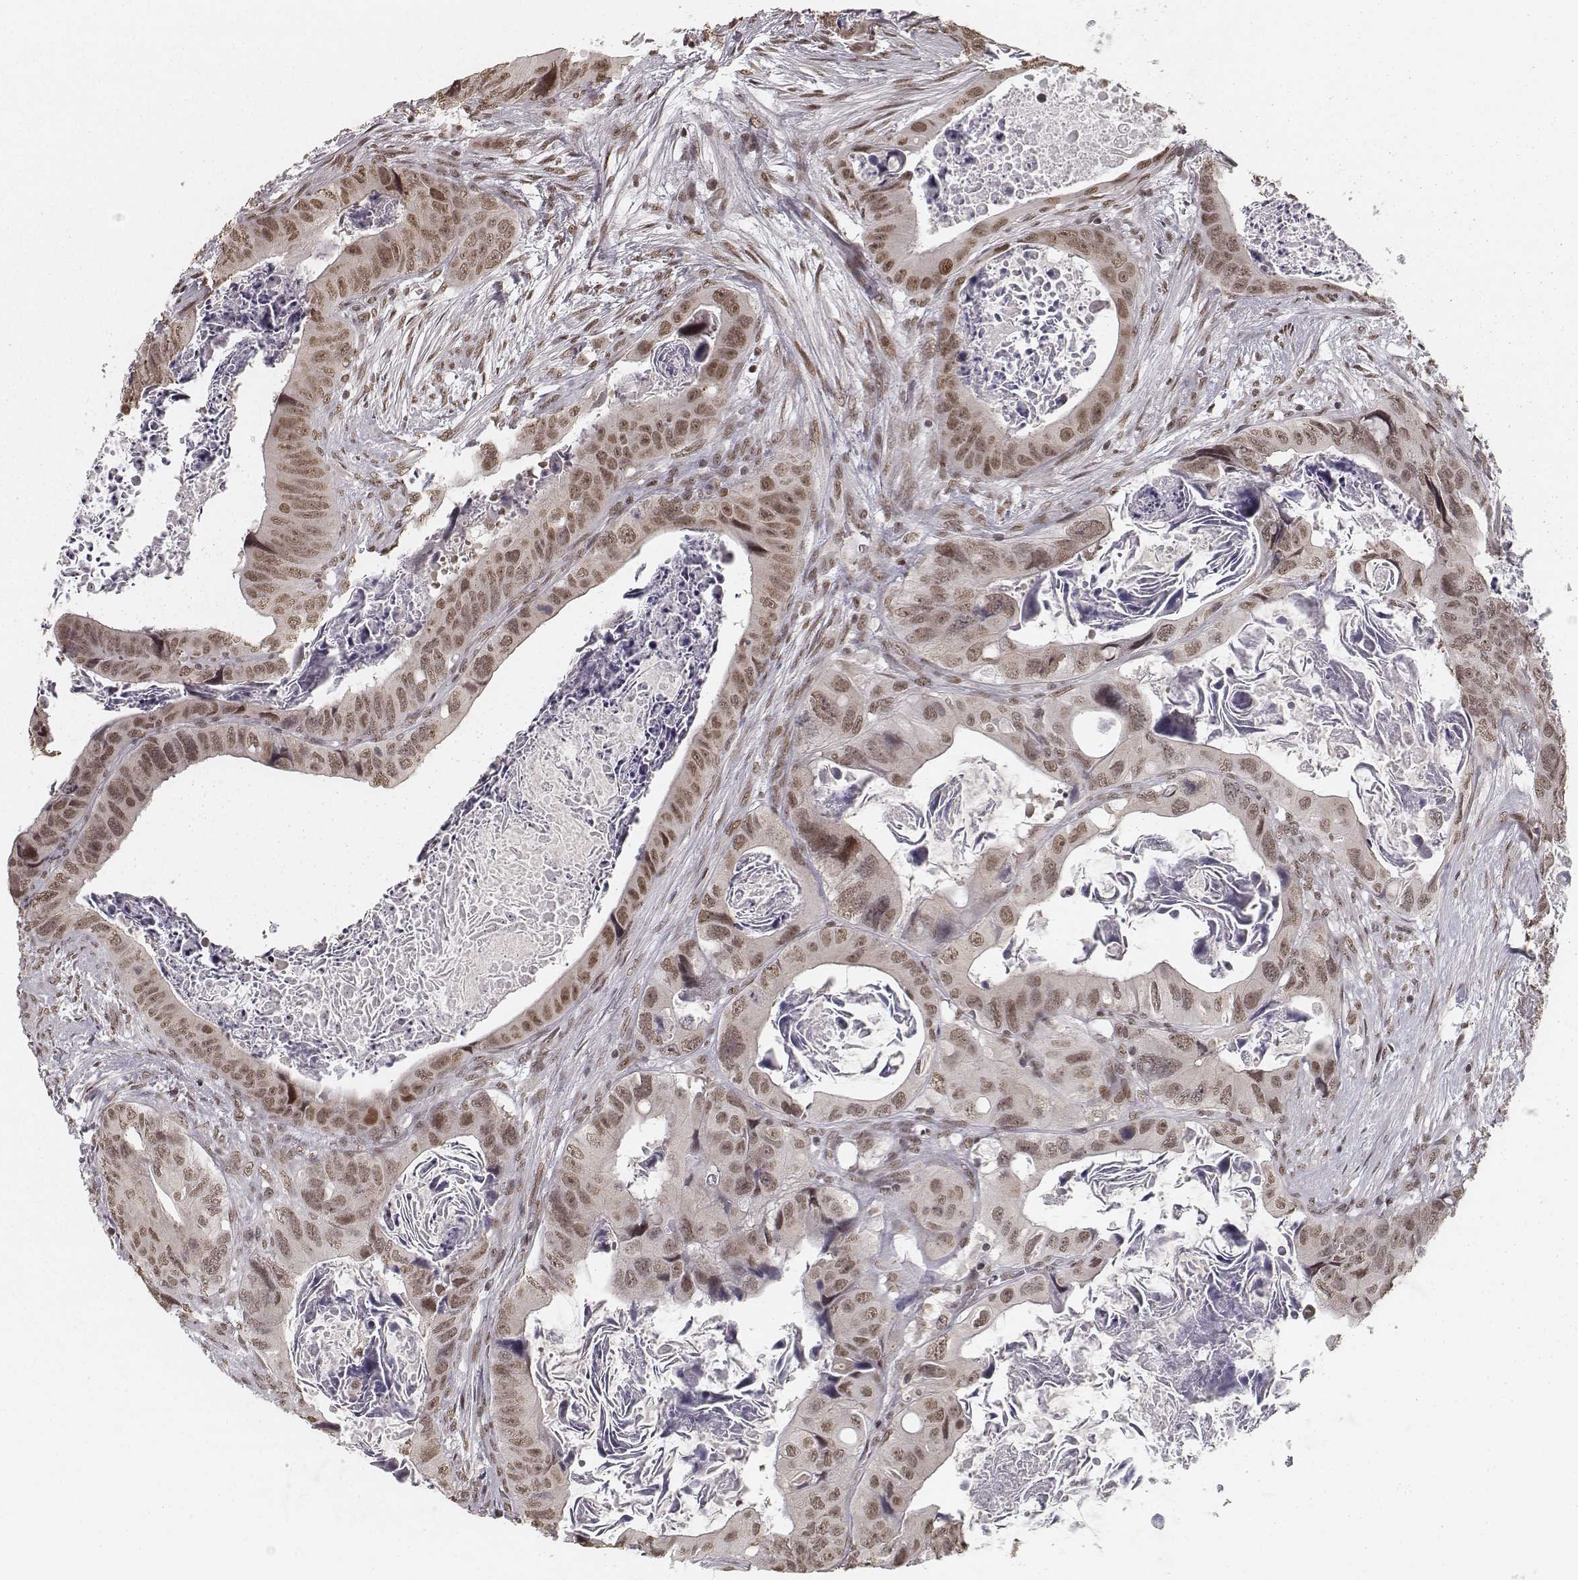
{"staining": {"intensity": "moderate", "quantity": ">75%", "location": "nuclear"}, "tissue": "colorectal cancer", "cell_type": "Tumor cells", "image_type": "cancer", "snomed": [{"axis": "morphology", "description": "Adenocarcinoma, NOS"}, {"axis": "topography", "description": "Rectum"}], "caption": "Brown immunohistochemical staining in adenocarcinoma (colorectal) displays moderate nuclear staining in about >75% of tumor cells. Ihc stains the protein in brown and the nuclei are stained blue.", "gene": "HMGA2", "patient": {"sex": "male", "age": 64}}